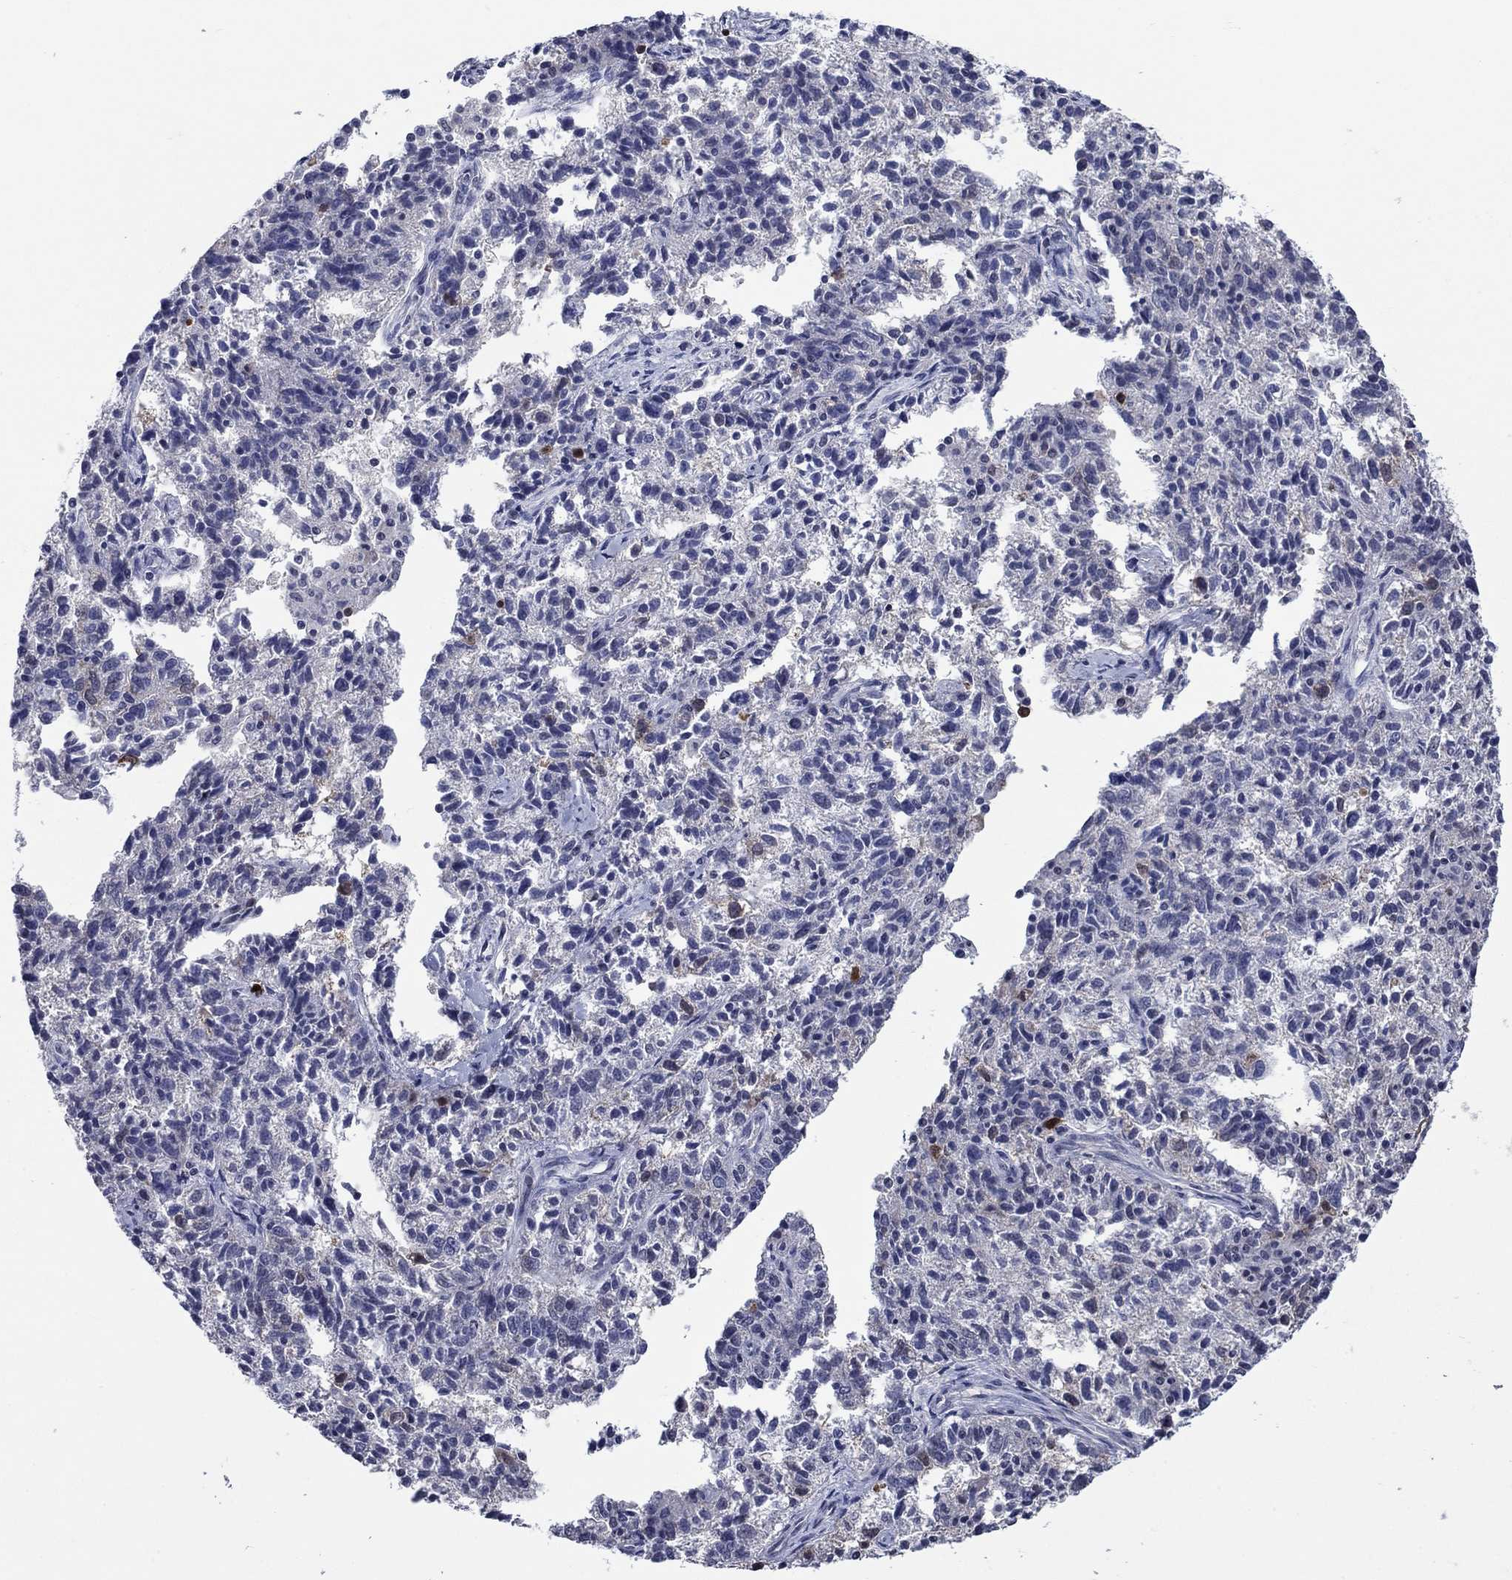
{"staining": {"intensity": "negative", "quantity": "none", "location": "none"}, "tissue": "ovarian cancer", "cell_type": "Tumor cells", "image_type": "cancer", "snomed": [{"axis": "morphology", "description": "Cystadenocarcinoma, serous, NOS"}, {"axis": "topography", "description": "Ovary"}], "caption": "The histopathology image exhibits no significant staining in tumor cells of ovarian cancer.", "gene": "TYMS", "patient": {"sex": "female", "age": 71}}